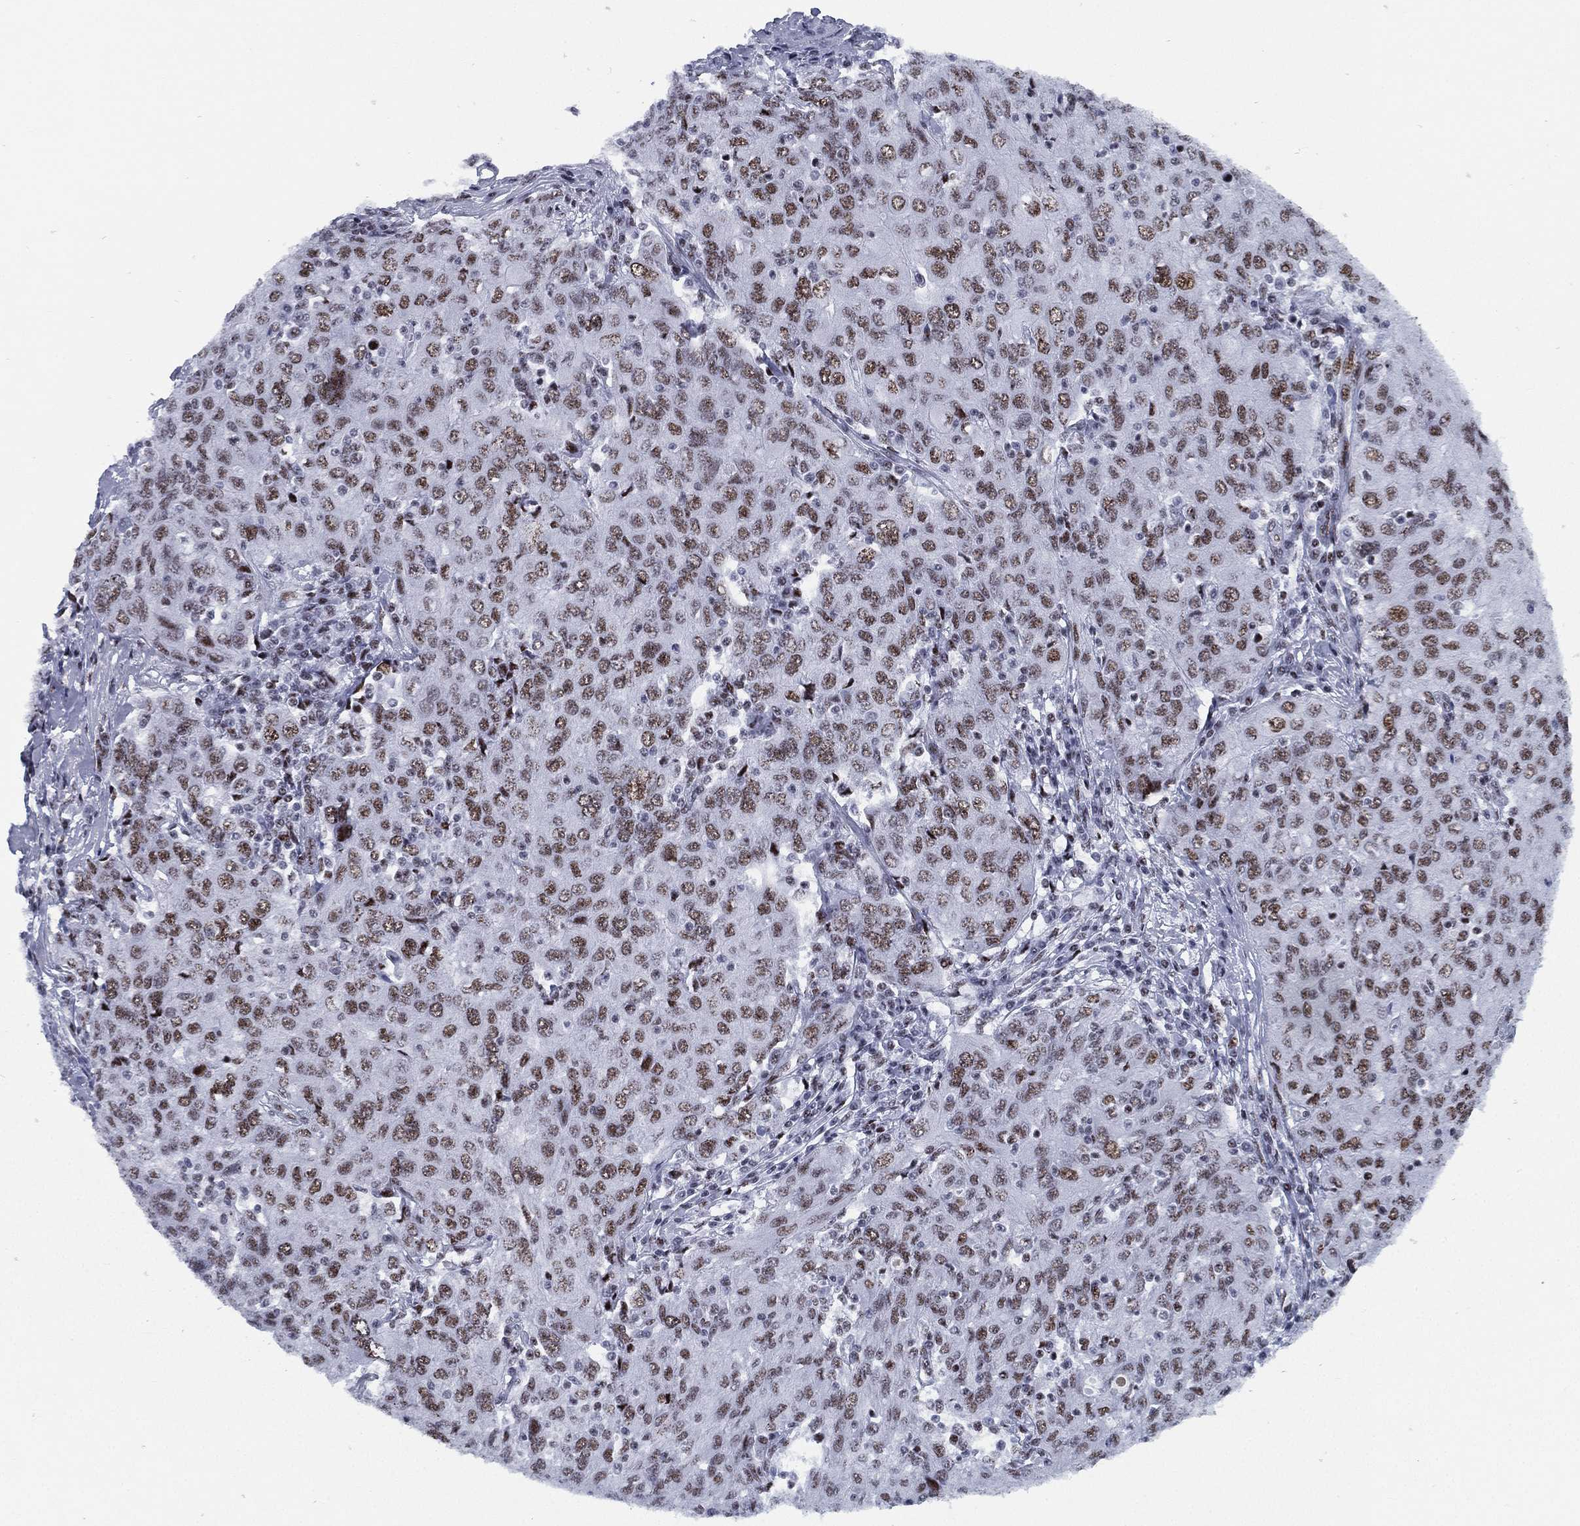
{"staining": {"intensity": "moderate", "quantity": ">75%", "location": "nuclear"}, "tissue": "ovarian cancer", "cell_type": "Tumor cells", "image_type": "cancer", "snomed": [{"axis": "morphology", "description": "Carcinoma, endometroid"}, {"axis": "topography", "description": "Ovary"}], "caption": "This histopathology image exhibits endometroid carcinoma (ovarian) stained with immunohistochemistry to label a protein in brown. The nuclear of tumor cells show moderate positivity for the protein. Nuclei are counter-stained blue.", "gene": "CYB561D2", "patient": {"sex": "female", "age": 50}}